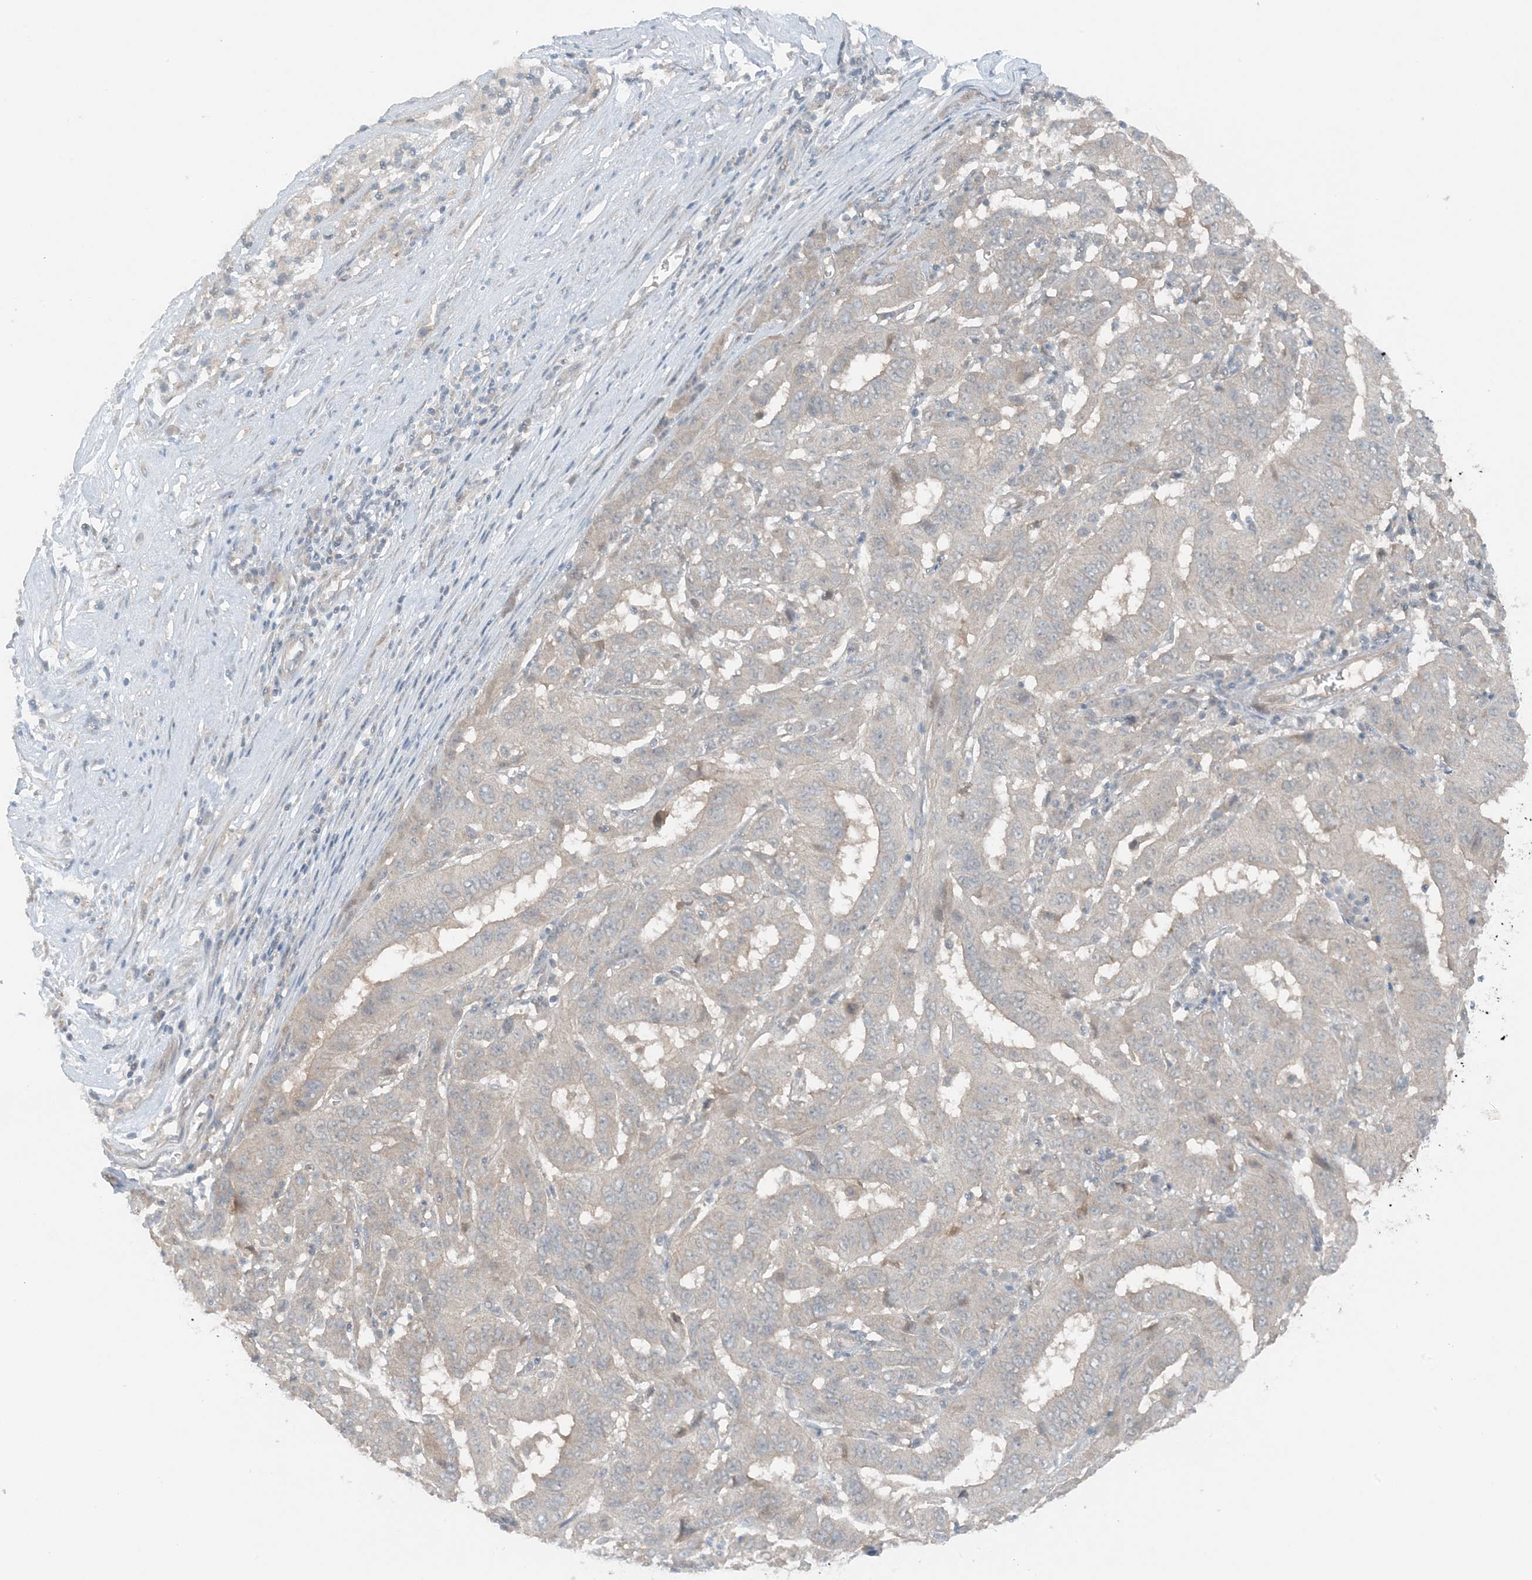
{"staining": {"intensity": "negative", "quantity": "none", "location": "none"}, "tissue": "pancreatic cancer", "cell_type": "Tumor cells", "image_type": "cancer", "snomed": [{"axis": "morphology", "description": "Adenocarcinoma, NOS"}, {"axis": "topography", "description": "Pancreas"}], "caption": "DAB immunohistochemical staining of human pancreatic cancer (adenocarcinoma) shows no significant expression in tumor cells.", "gene": "MITD1", "patient": {"sex": "male", "age": 63}}